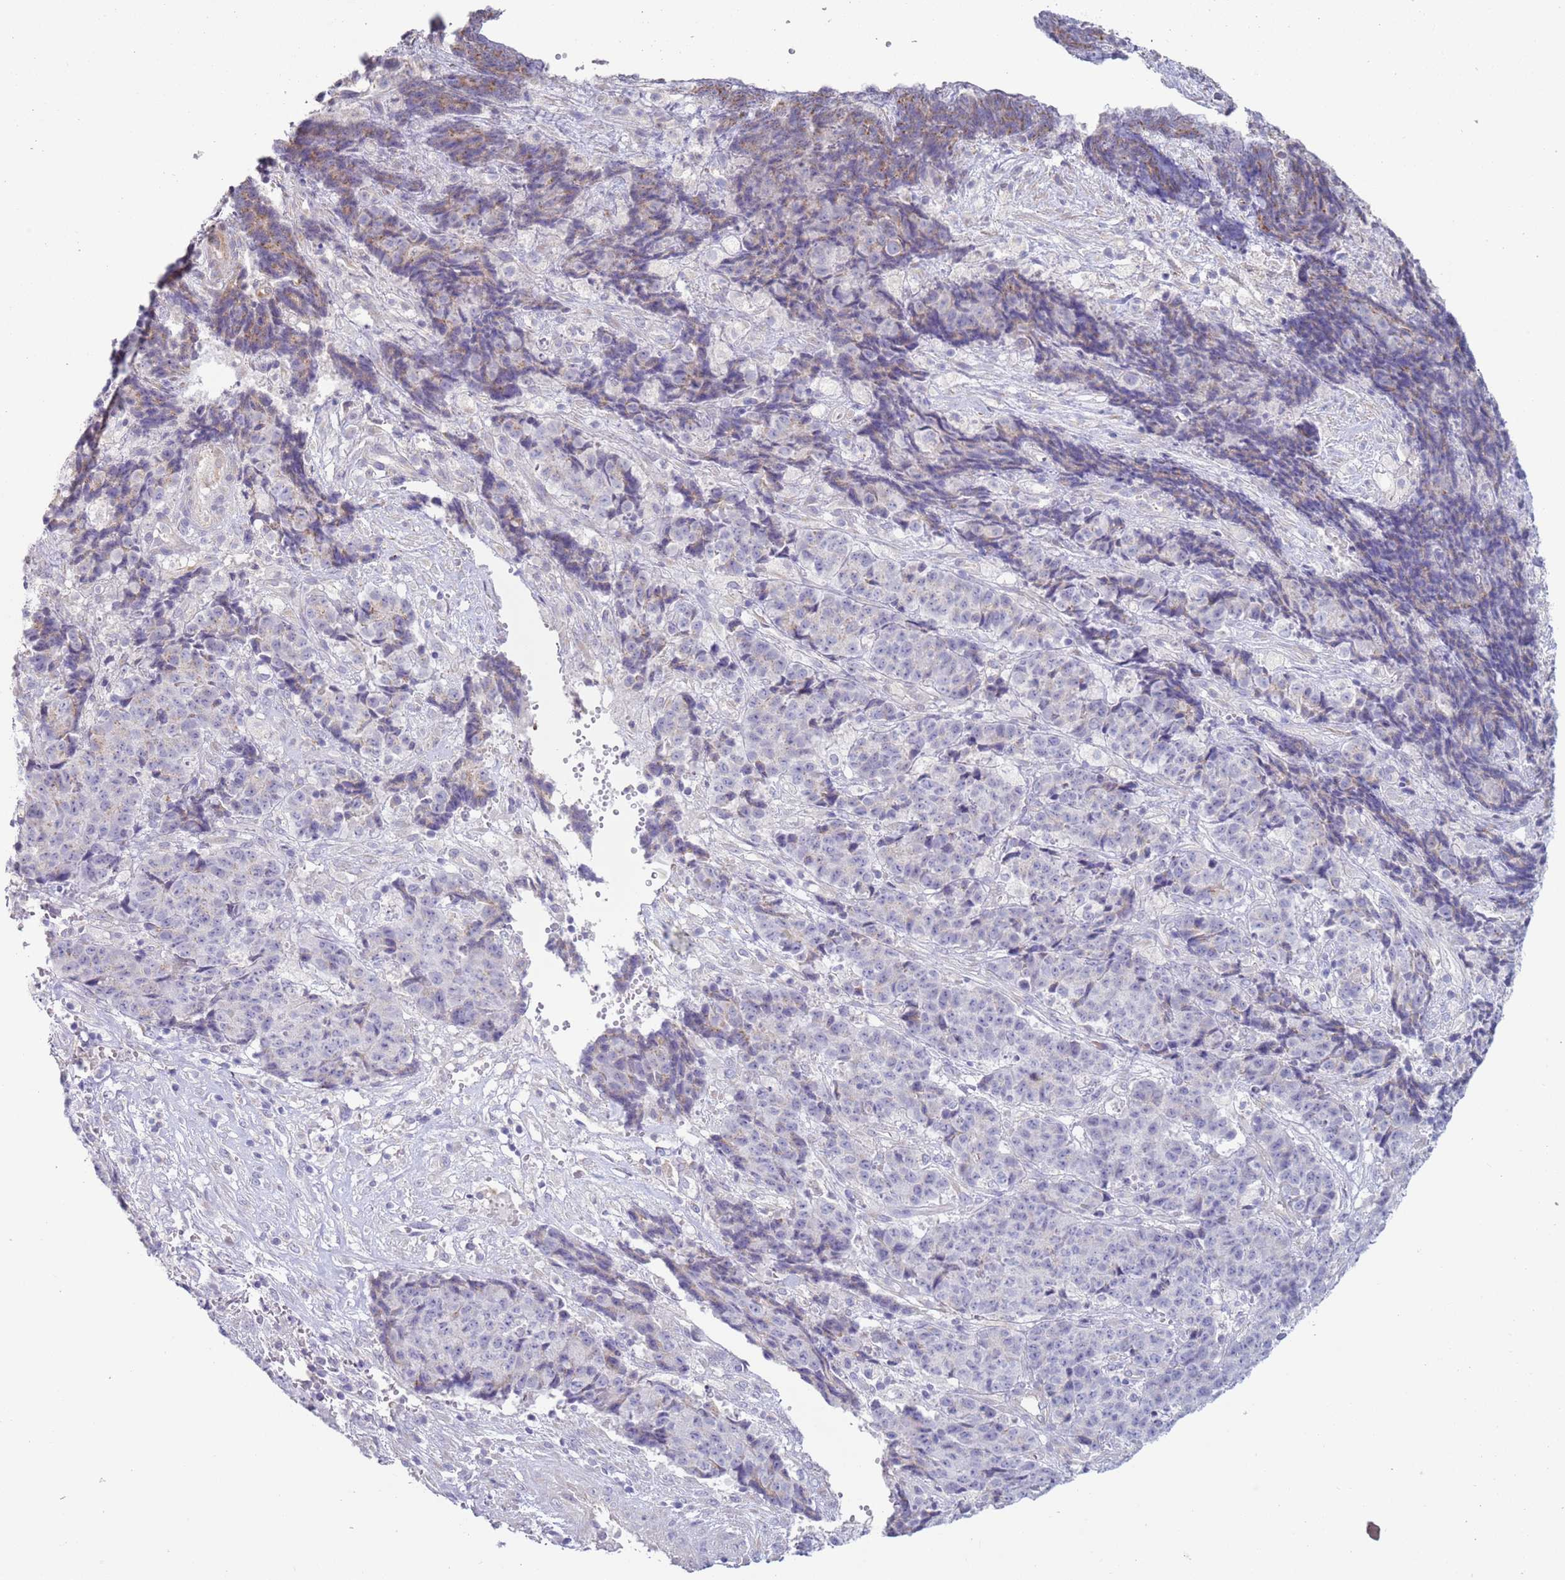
{"staining": {"intensity": "negative", "quantity": "none", "location": "none"}, "tissue": "ovarian cancer", "cell_type": "Tumor cells", "image_type": "cancer", "snomed": [{"axis": "morphology", "description": "Carcinoma, endometroid"}, {"axis": "topography", "description": "Ovary"}], "caption": "High power microscopy photomicrograph of an IHC photomicrograph of endometroid carcinoma (ovarian), revealing no significant positivity in tumor cells.", "gene": "NPAP1", "patient": {"sex": "female", "age": 42}}